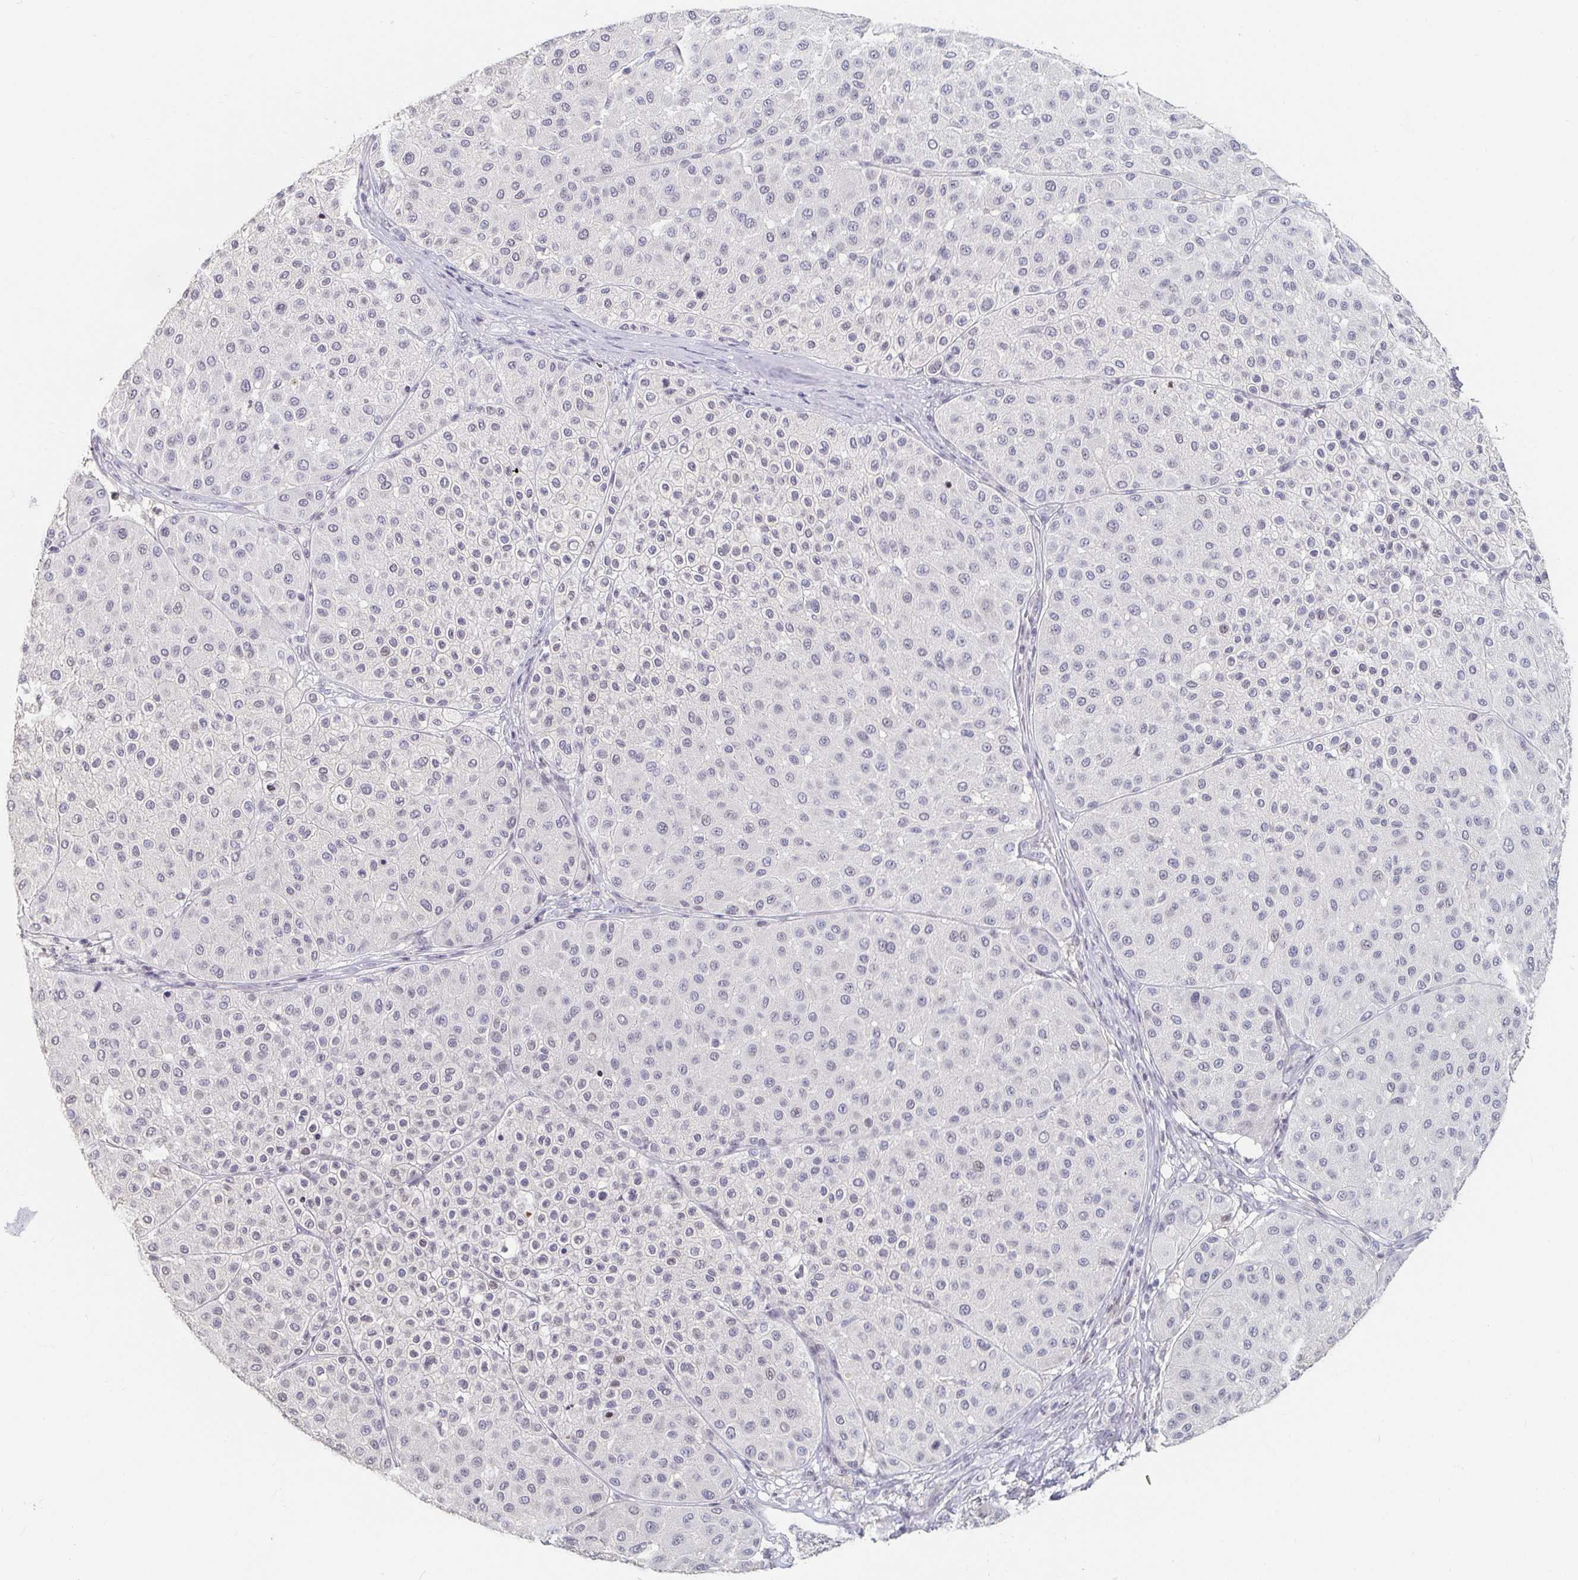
{"staining": {"intensity": "negative", "quantity": "none", "location": "none"}, "tissue": "melanoma", "cell_type": "Tumor cells", "image_type": "cancer", "snomed": [{"axis": "morphology", "description": "Malignant melanoma, Metastatic site"}, {"axis": "topography", "description": "Smooth muscle"}], "caption": "Image shows no significant protein expression in tumor cells of malignant melanoma (metastatic site). Brightfield microscopy of immunohistochemistry (IHC) stained with DAB (3,3'-diaminobenzidine) (brown) and hematoxylin (blue), captured at high magnification.", "gene": "NME9", "patient": {"sex": "male", "age": 41}}